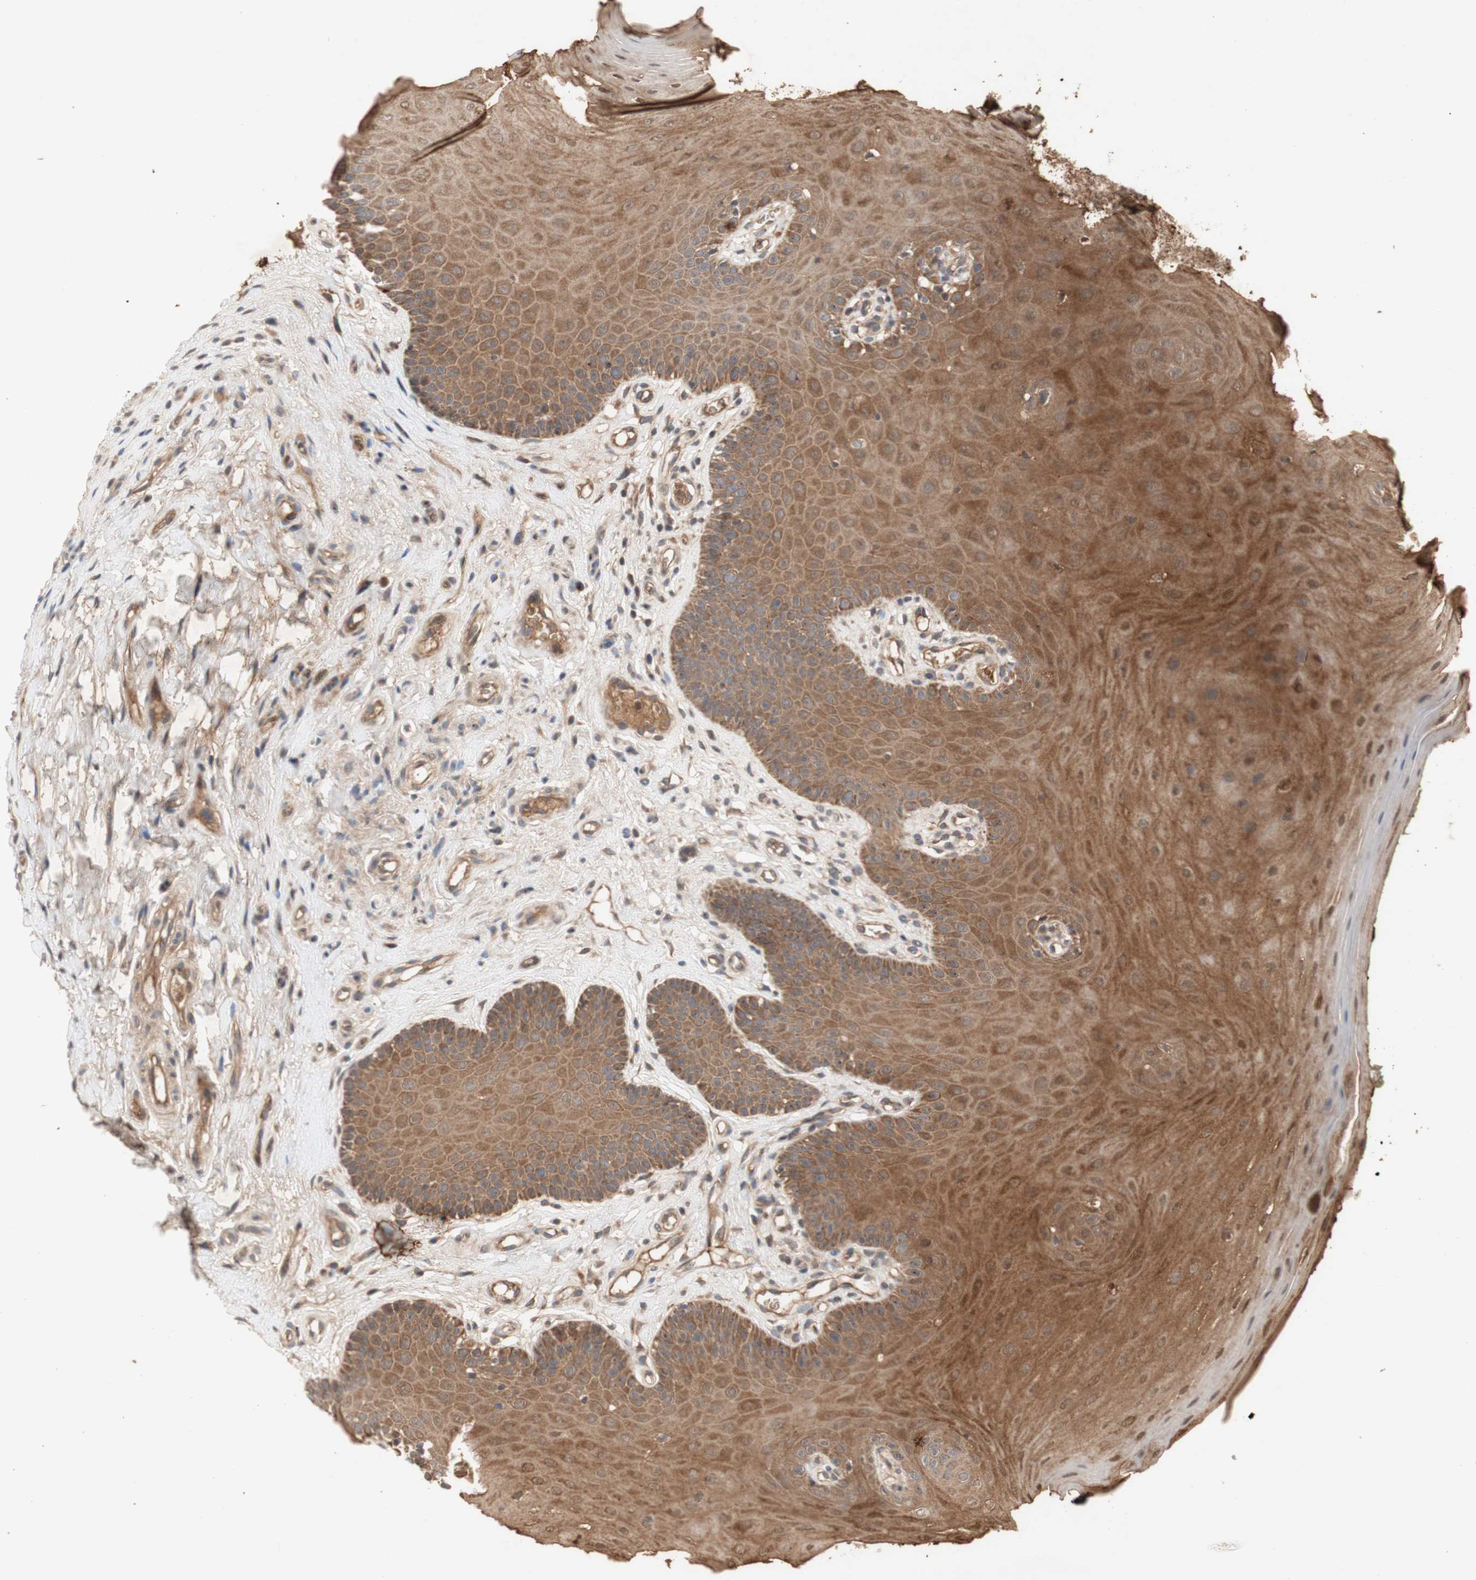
{"staining": {"intensity": "moderate", "quantity": ">75%", "location": "cytoplasmic/membranous"}, "tissue": "oral mucosa", "cell_type": "Squamous epithelial cells", "image_type": "normal", "snomed": [{"axis": "morphology", "description": "Normal tissue, NOS"}, {"axis": "topography", "description": "Skeletal muscle"}, {"axis": "topography", "description": "Oral tissue"}], "caption": "A brown stain shows moderate cytoplasmic/membranous expression of a protein in squamous epithelial cells of normal oral mucosa.", "gene": "PKN1", "patient": {"sex": "male", "age": 58}}